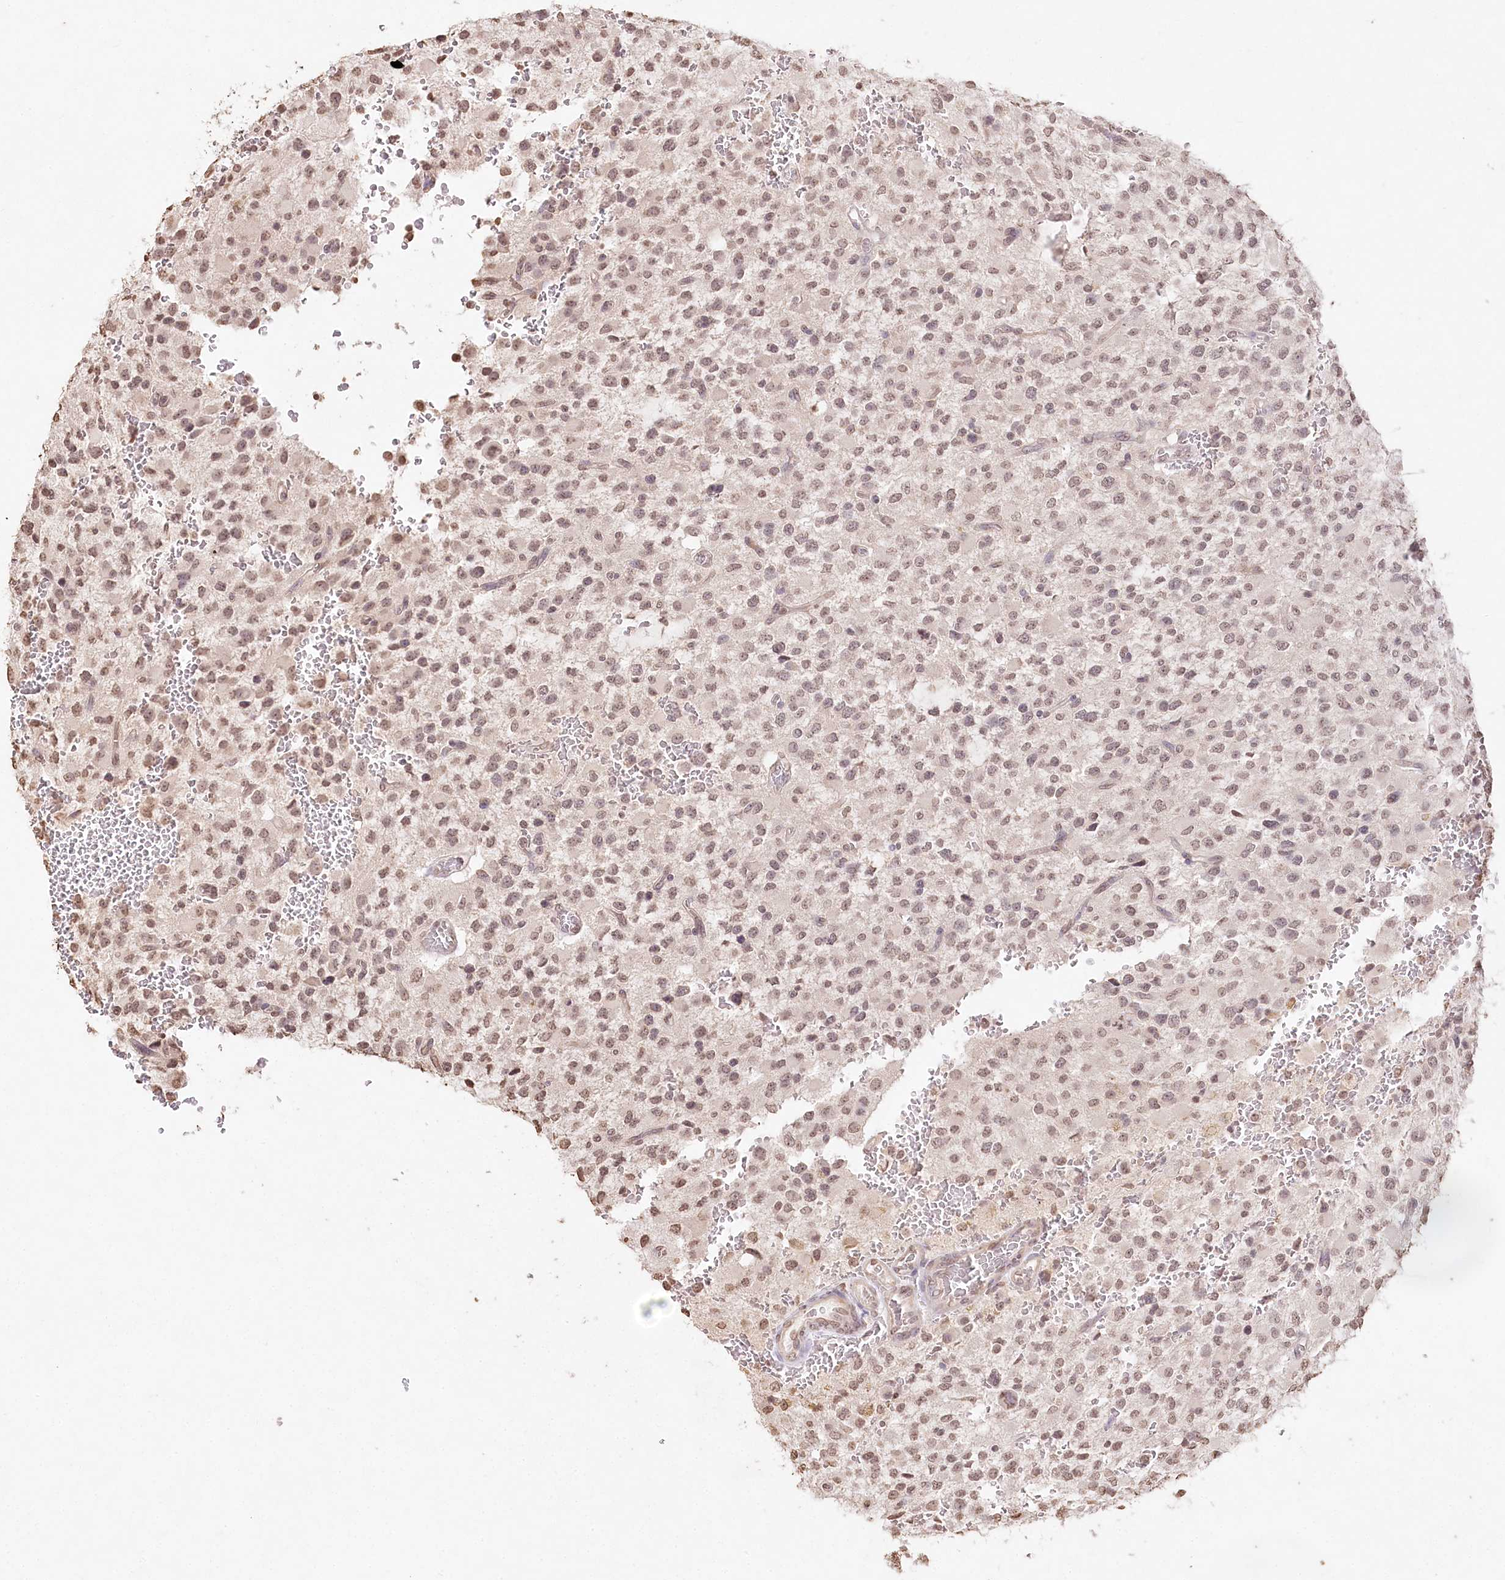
{"staining": {"intensity": "moderate", "quantity": ">75%", "location": "nuclear"}, "tissue": "glioma", "cell_type": "Tumor cells", "image_type": "cancer", "snomed": [{"axis": "morphology", "description": "Glioma, malignant, High grade"}, {"axis": "topography", "description": "Brain"}], "caption": "Tumor cells show medium levels of moderate nuclear expression in approximately >75% of cells in human malignant glioma (high-grade).", "gene": "DMXL1", "patient": {"sex": "male", "age": 34}}